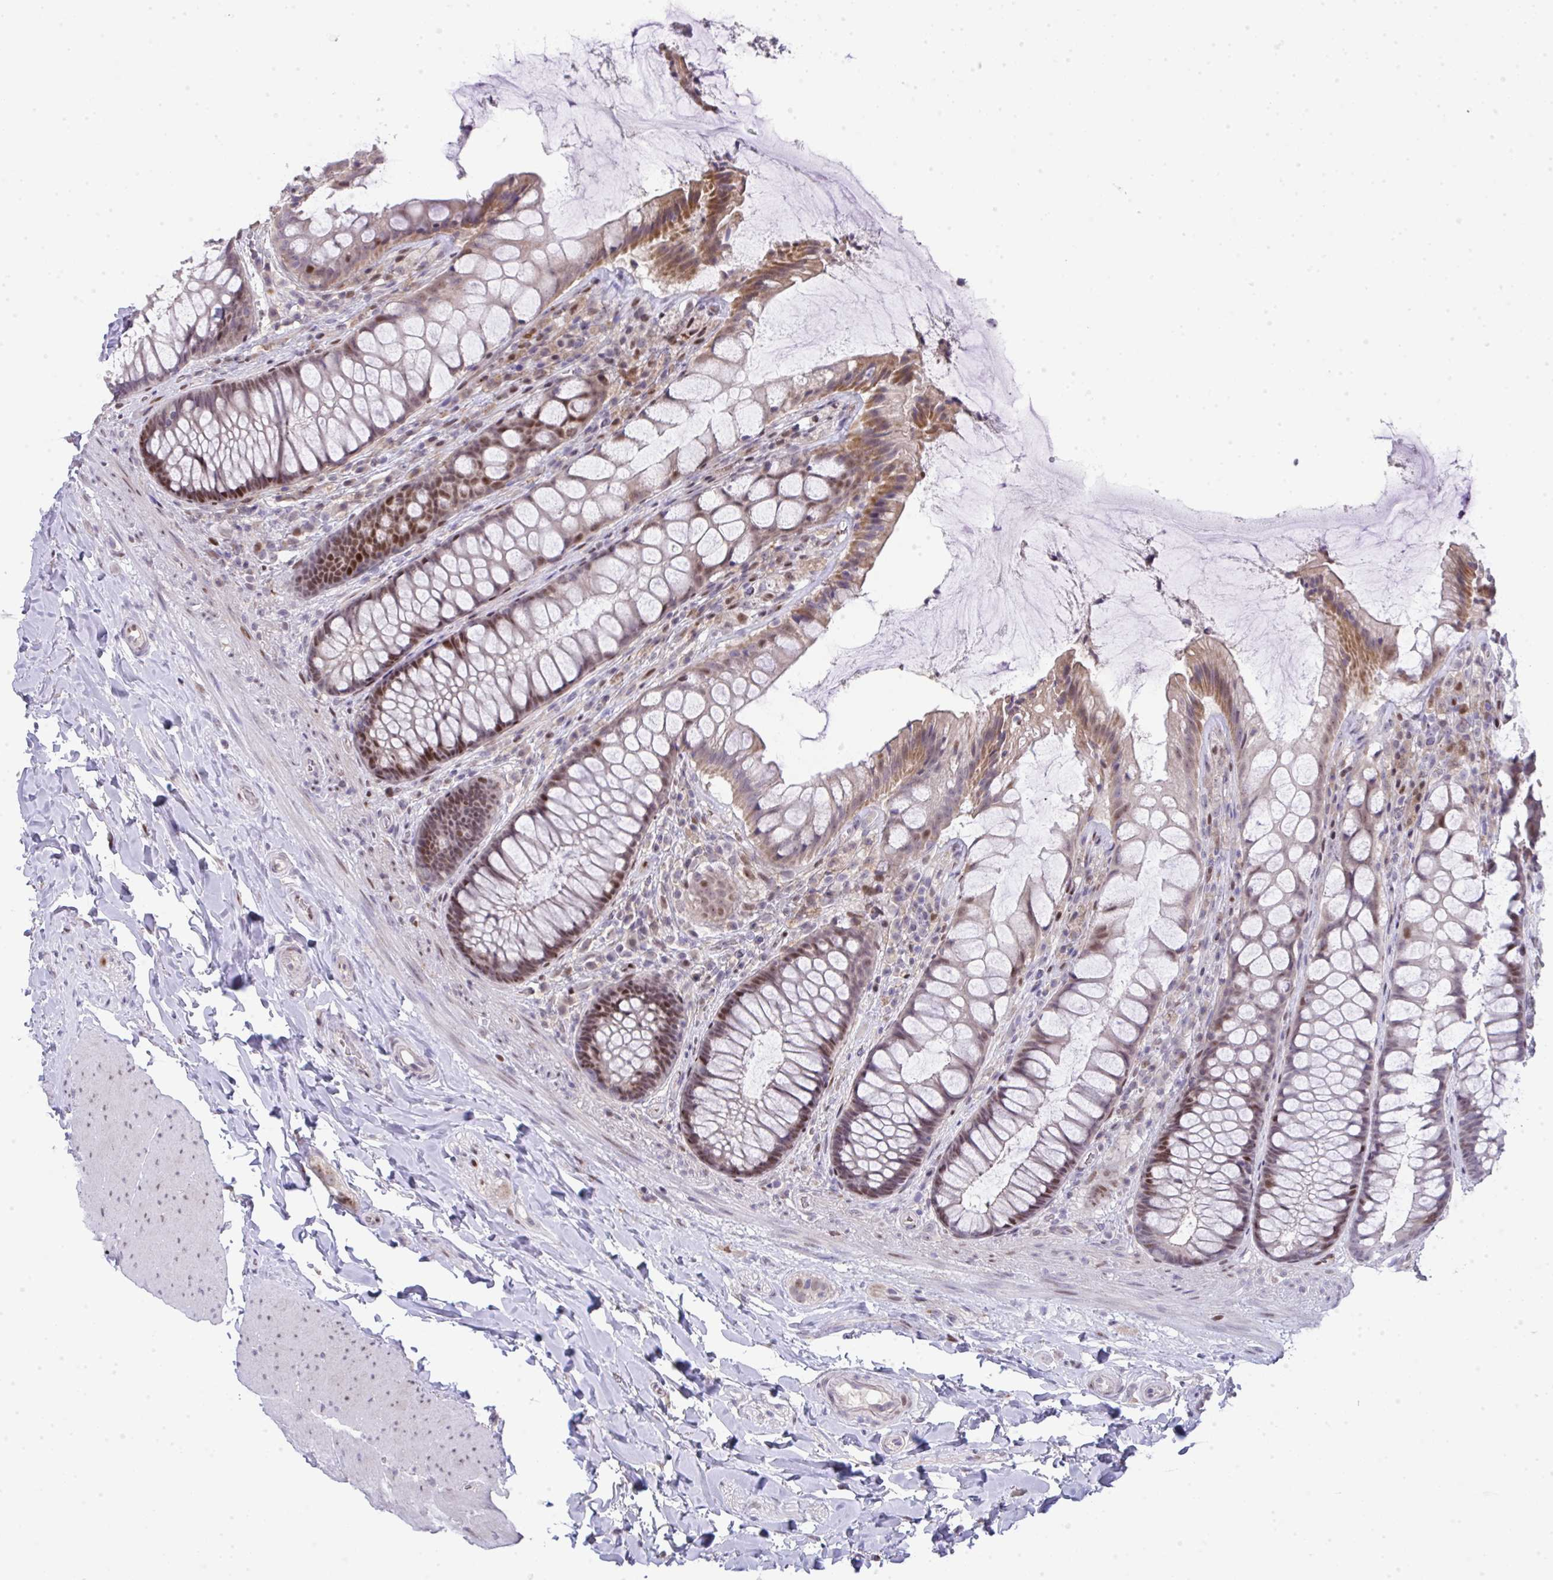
{"staining": {"intensity": "moderate", "quantity": "25%-75%", "location": "nuclear"}, "tissue": "rectum", "cell_type": "Glandular cells", "image_type": "normal", "snomed": [{"axis": "morphology", "description": "Normal tissue, NOS"}, {"axis": "topography", "description": "Rectum"}], "caption": "The image shows immunohistochemical staining of unremarkable rectum. There is moderate nuclear expression is present in approximately 25%-75% of glandular cells. The protein is shown in brown color, while the nuclei are stained blue.", "gene": "GALNT16", "patient": {"sex": "female", "age": 58}}